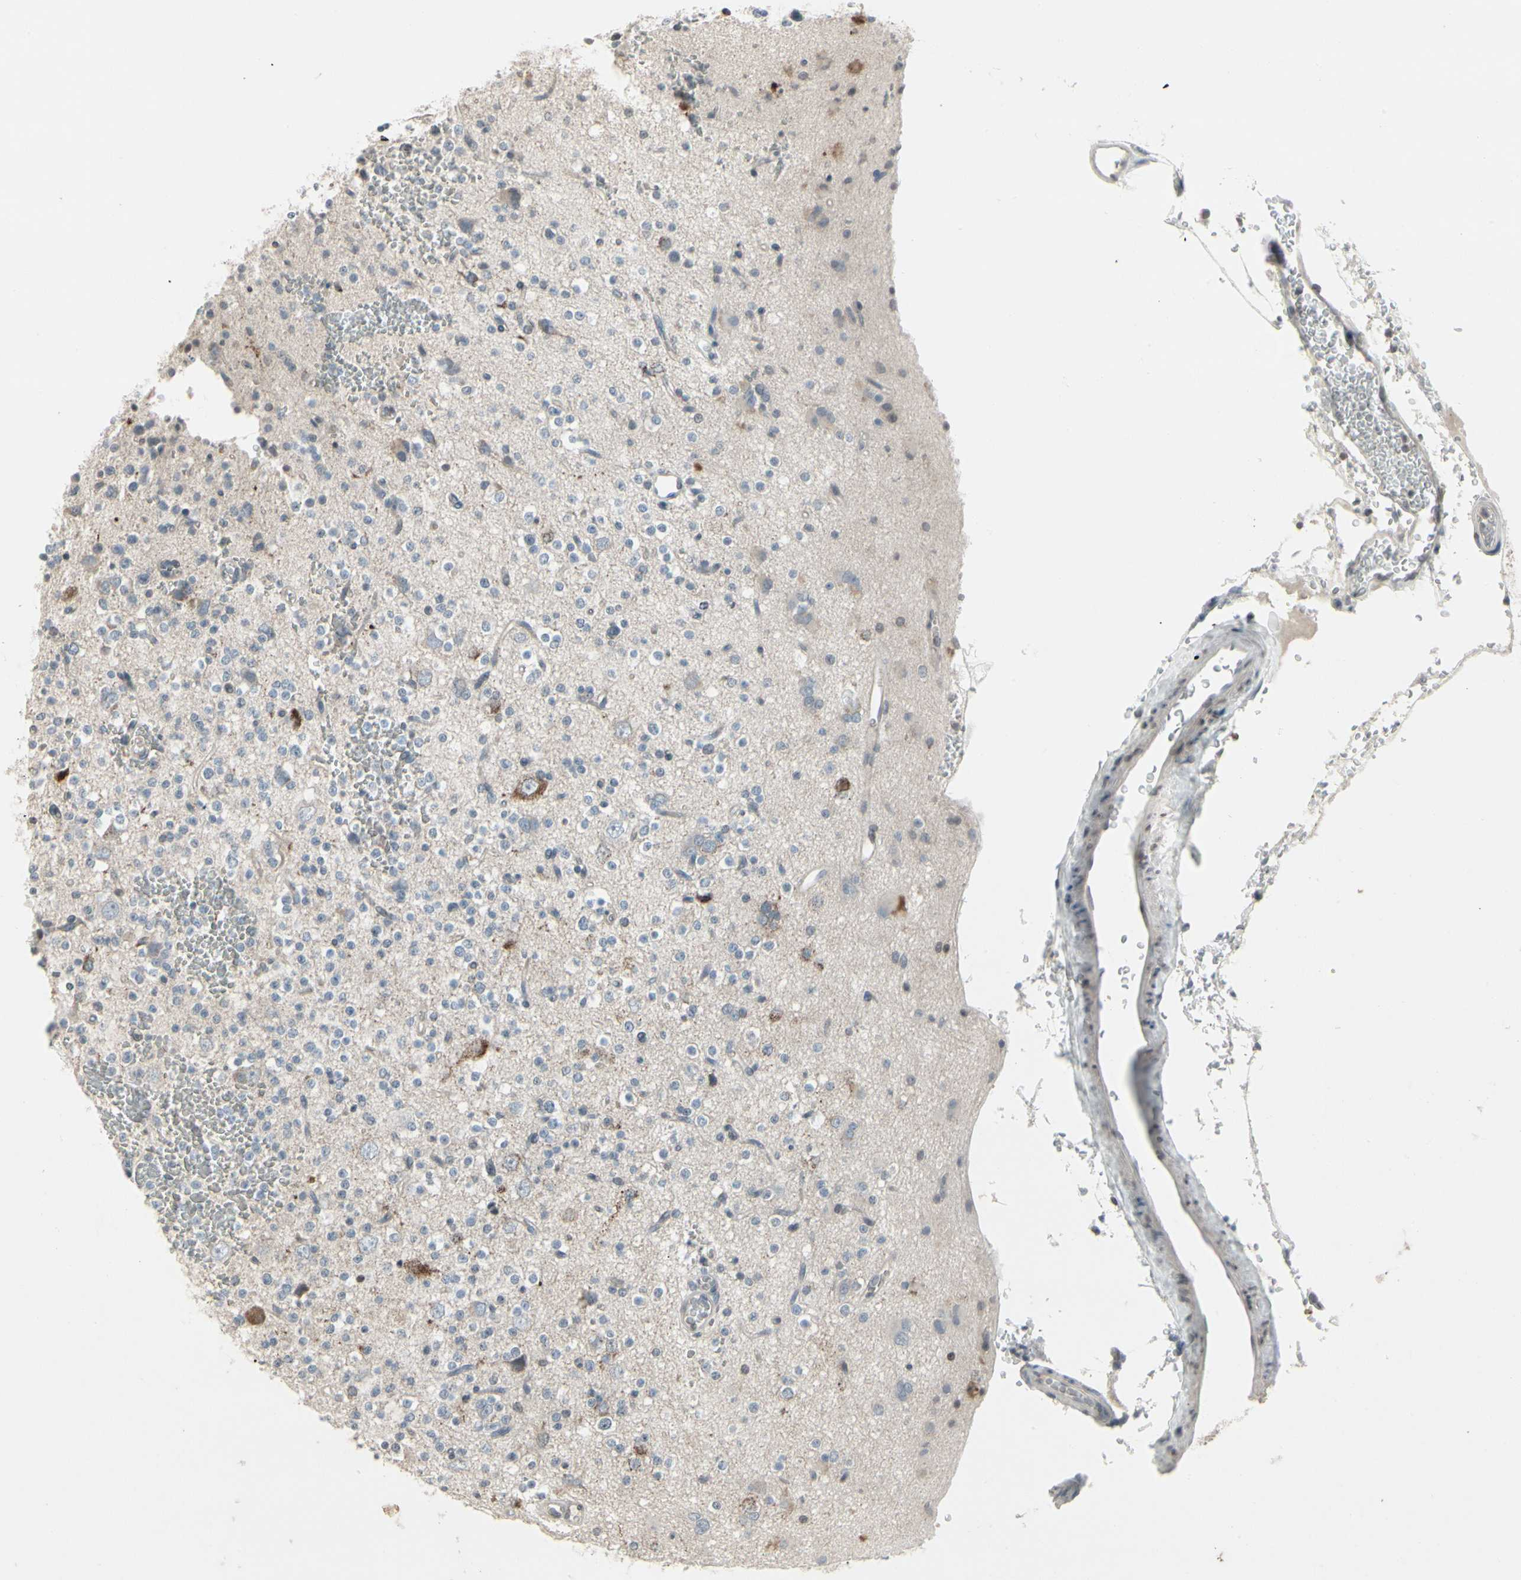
{"staining": {"intensity": "strong", "quantity": "<25%", "location": "cytoplasmic/membranous"}, "tissue": "glioma", "cell_type": "Tumor cells", "image_type": "cancer", "snomed": [{"axis": "morphology", "description": "Glioma, malignant, High grade"}, {"axis": "topography", "description": "Brain"}], "caption": "Tumor cells exhibit strong cytoplasmic/membranous staining in about <25% of cells in glioma. Using DAB (brown) and hematoxylin (blue) stains, captured at high magnification using brightfield microscopy.", "gene": "ARG2", "patient": {"sex": "male", "age": 47}}